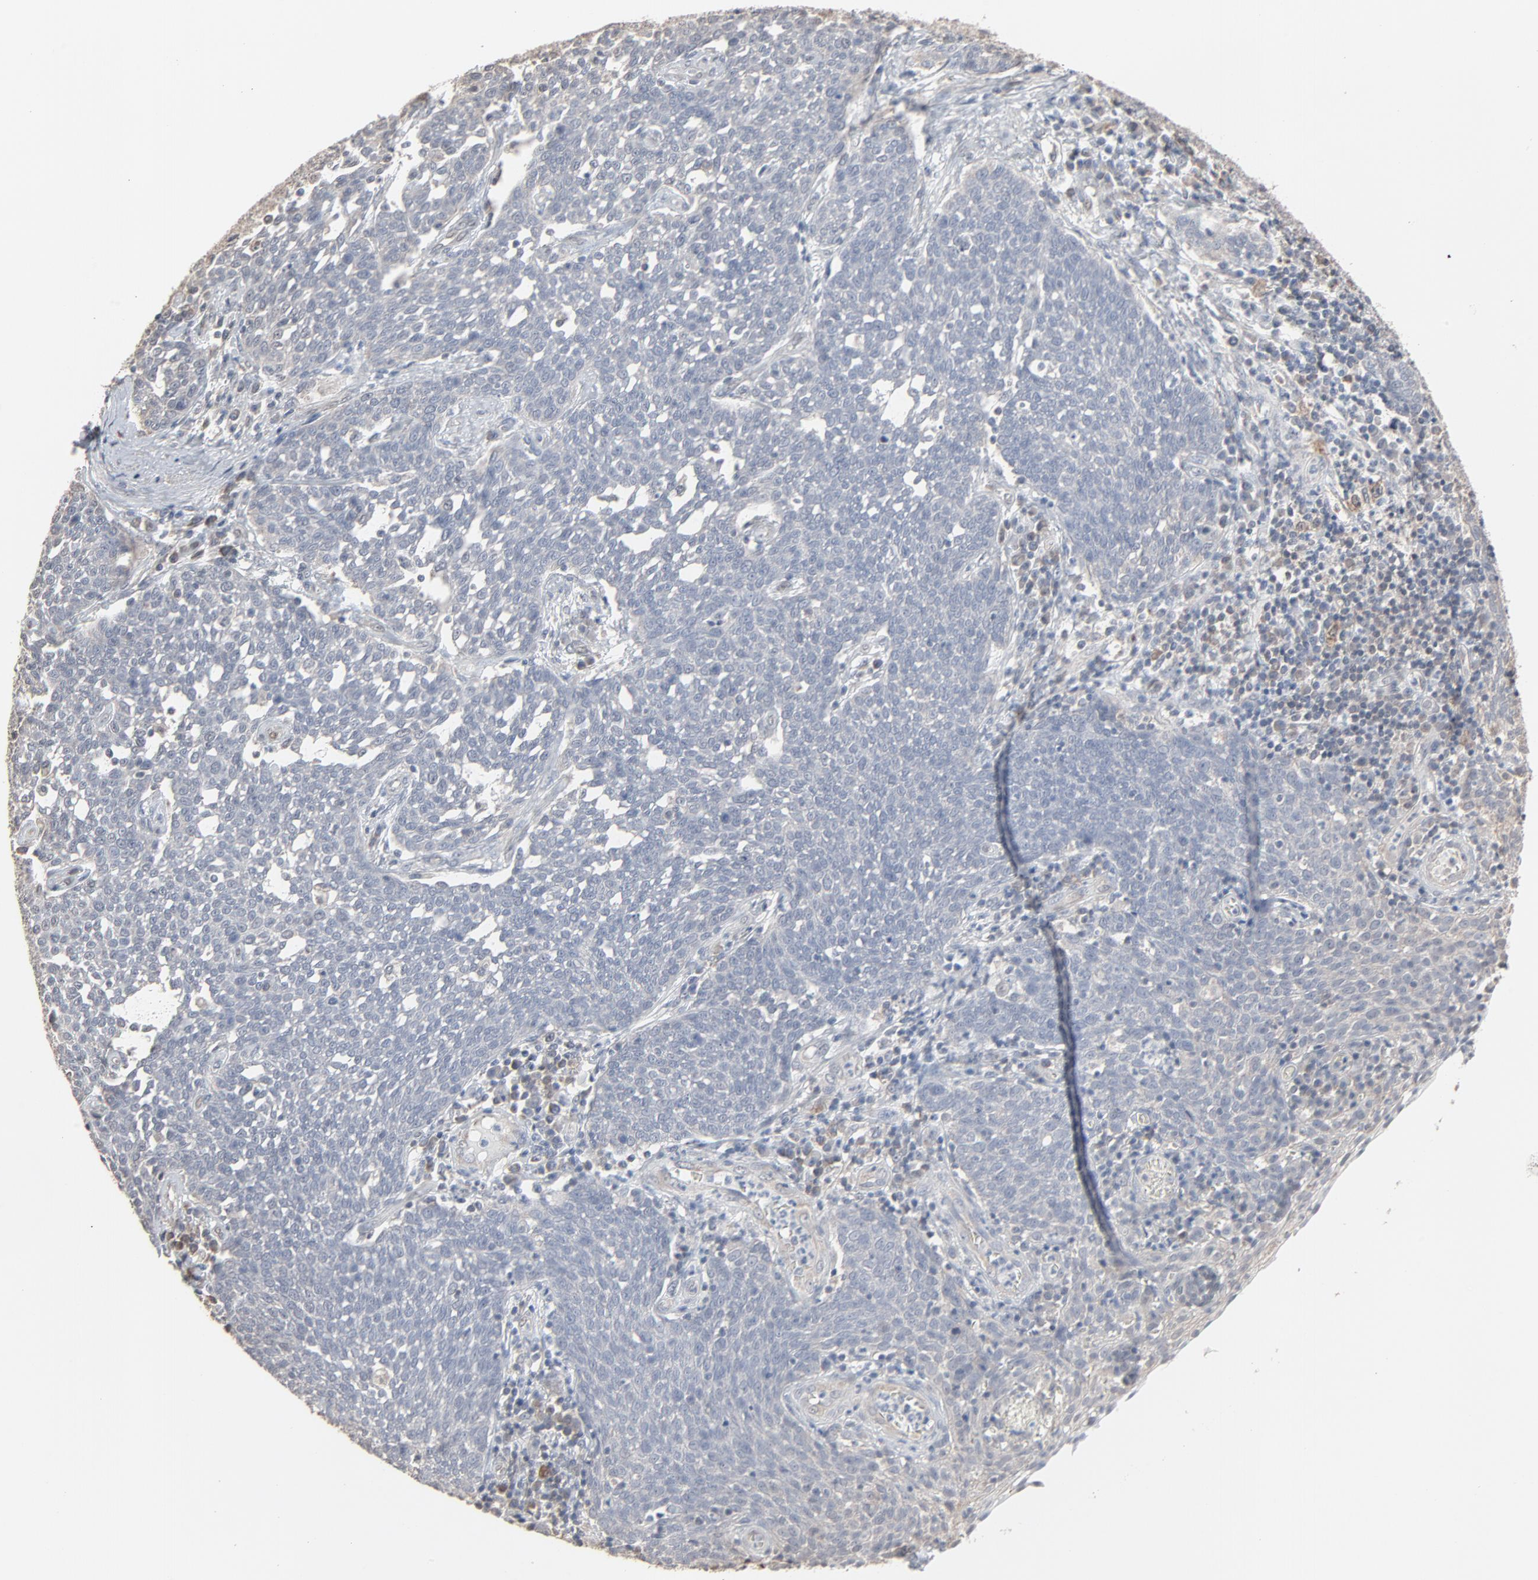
{"staining": {"intensity": "negative", "quantity": "none", "location": "none"}, "tissue": "cervical cancer", "cell_type": "Tumor cells", "image_type": "cancer", "snomed": [{"axis": "morphology", "description": "Squamous cell carcinoma, NOS"}, {"axis": "topography", "description": "Cervix"}], "caption": "High power microscopy image of an immunohistochemistry photomicrograph of cervical squamous cell carcinoma, revealing no significant expression in tumor cells. (DAB immunohistochemistry with hematoxylin counter stain).", "gene": "CCT5", "patient": {"sex": "female", "age": 34}}